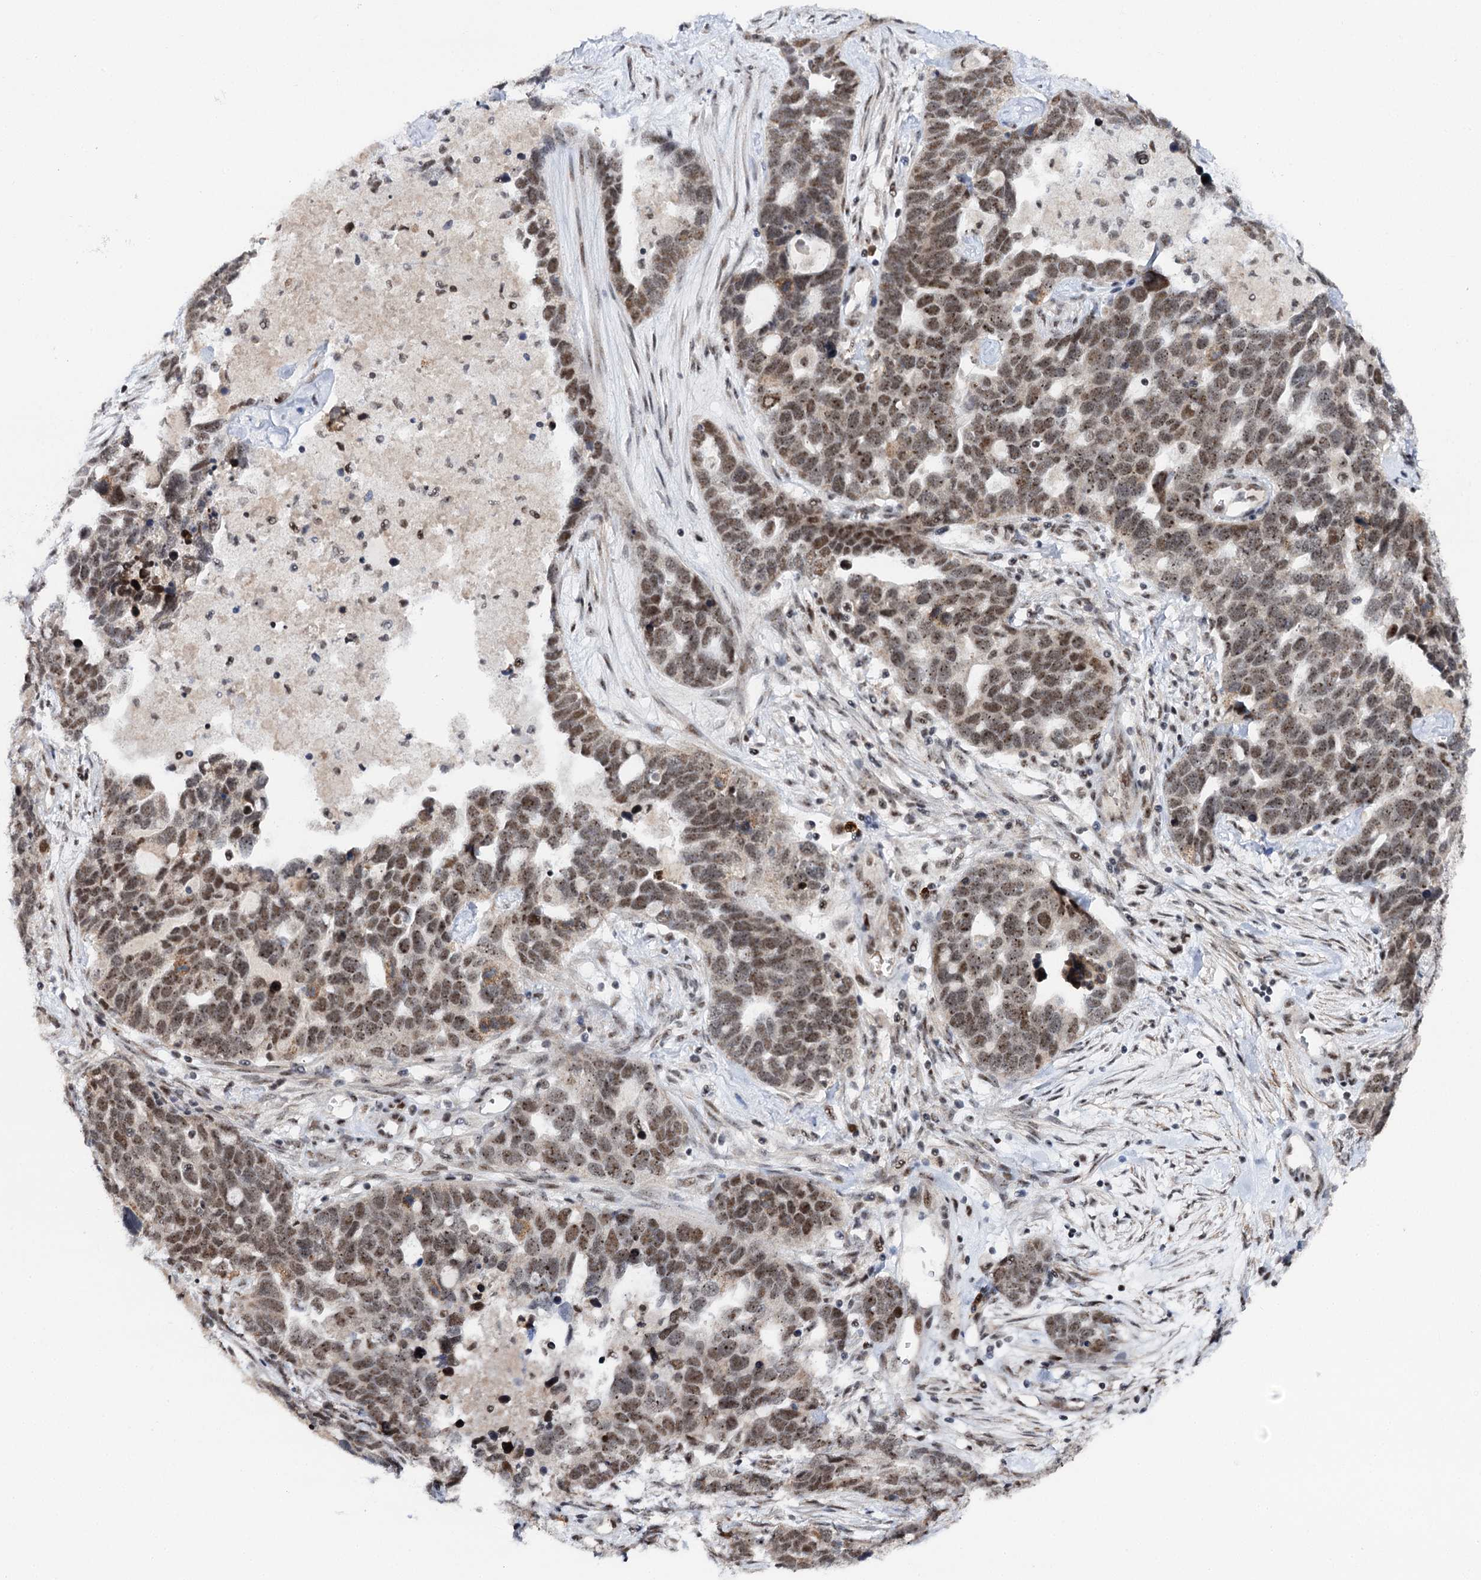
{"staining": {"intensity": "moderate", "quantity": ">75%", "location": "nuclear"}, "tissue": "ovarian cancer", "cell_type": "Tumor cells", "image_type": "cancer", "snomed": [{"axis": "morphology", "description": "Cystadenocarcinoma, serous, NOS"}, {"axis": "topography", "description": "Ovary"}], "caption": "Serous cystadenocarcinoma (ovarian) tissue displays moderate nuclear expression in about >75% of tumor cells, visualized by immunohistochemistry.", "gene": "BUD13", "patient": {"sex": "female", "age": 54}}